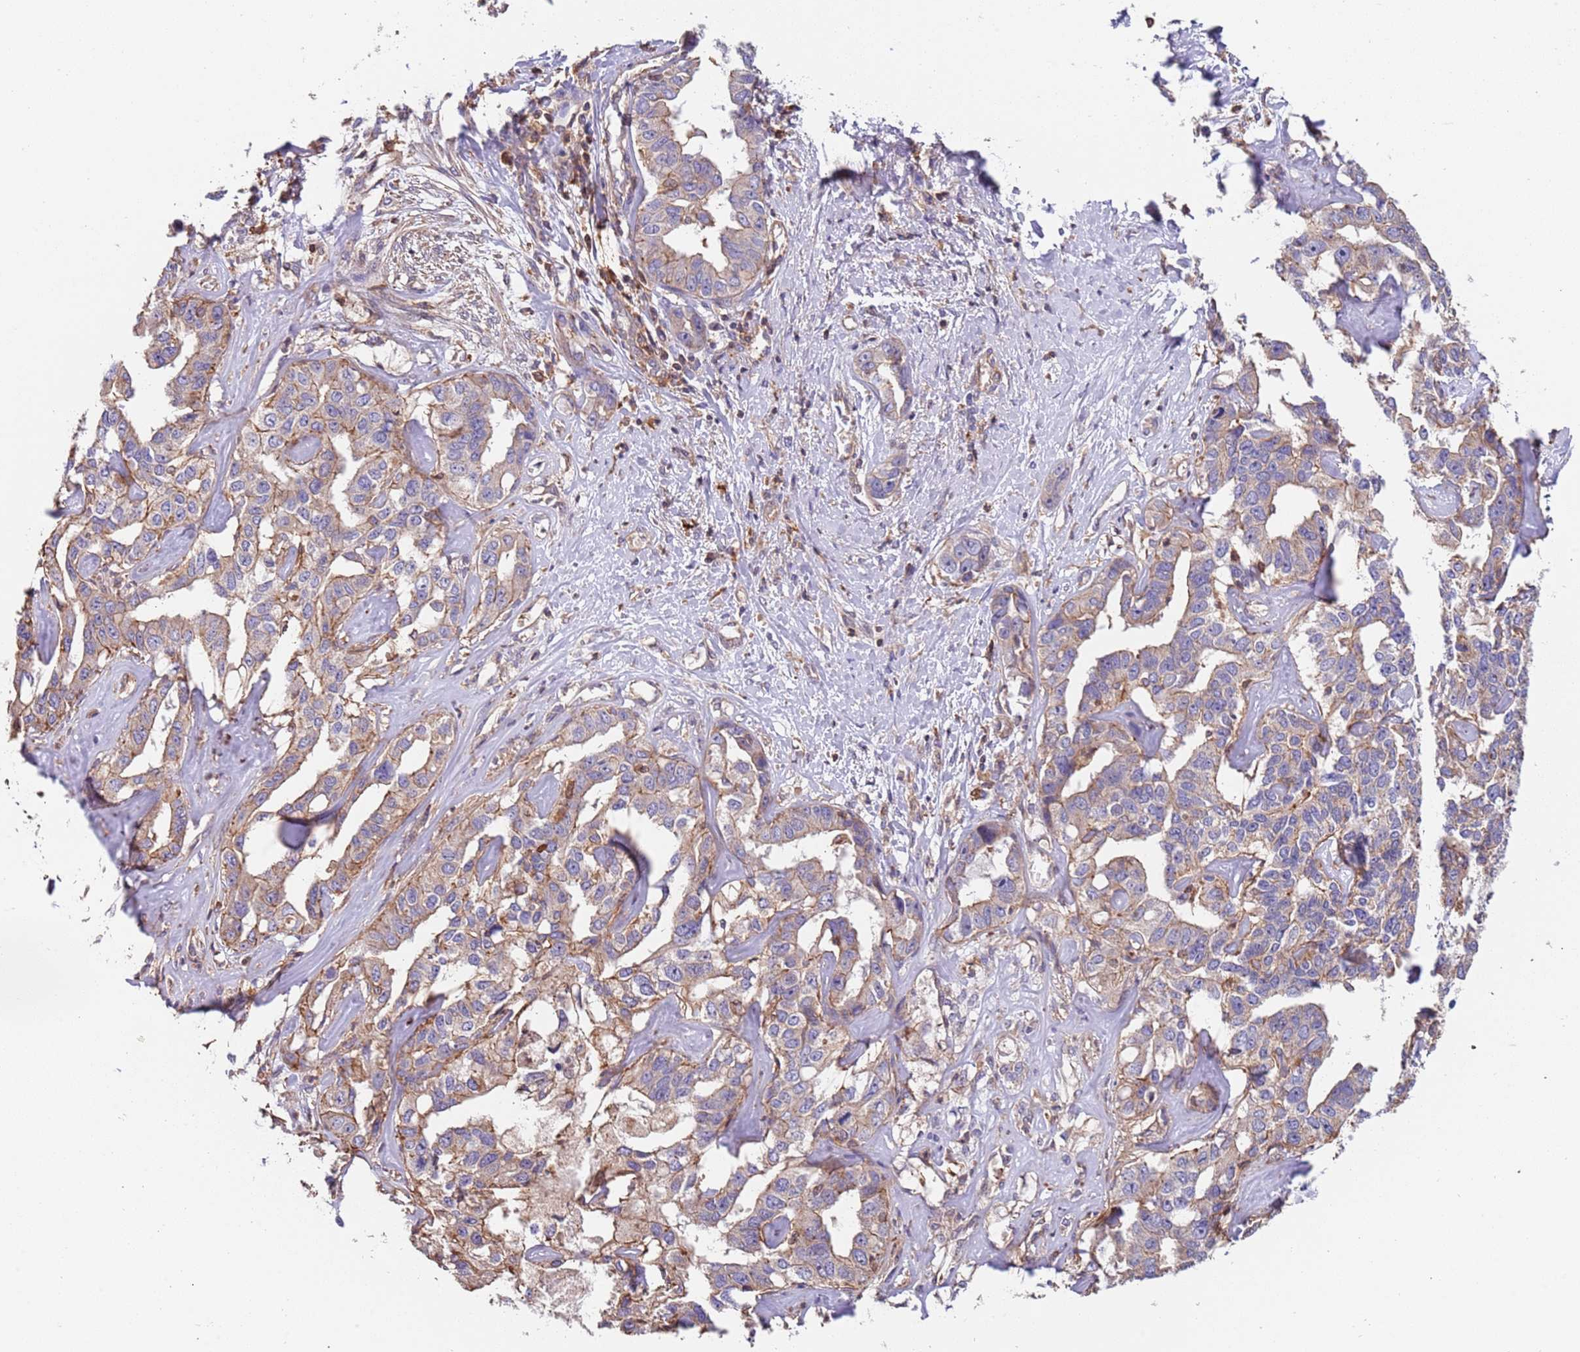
{"staining": {"intensity": "weak", "quantity": "25%-75%", "location": "cytoplasmic/membranous"}, "tissue": "liver cancer", "cell_type": "Tumor cells", "image_type": "cancer", "snomed": [{"axis": "morphology", "description": "Cholangiocarcinoma"}, {"axis": "topography", "description": "Liver"}], "caption": "Liver cholangiocarcinoma stained with DAB immunohistochemistry exhibits low levels of weak cytoplasmic/membranous staining in approximately 25%-75% of tumor cells.", "gene": "SYT4", "patient": {"sex": "male", "age": 59}}